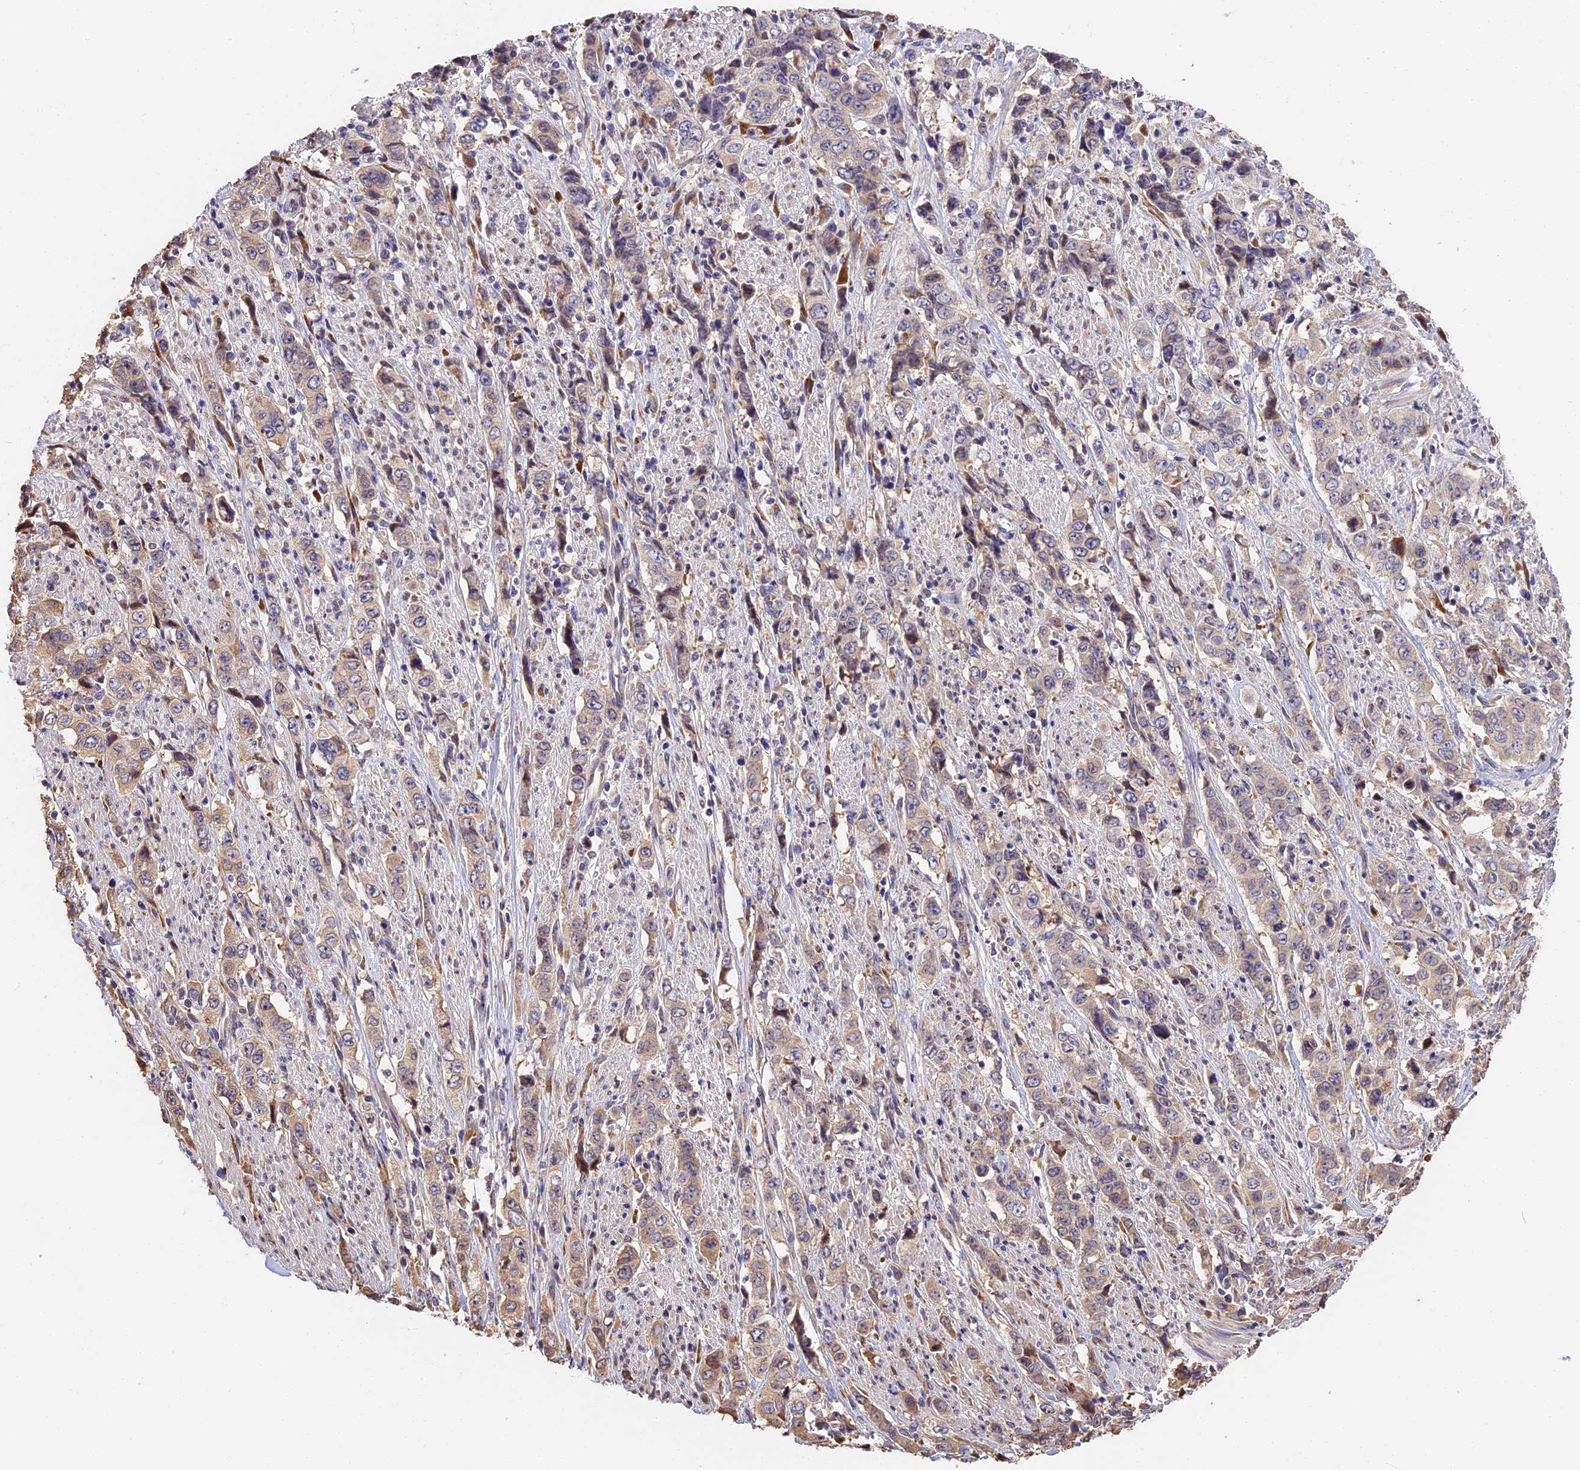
{"staining": {"intensity": "weak", "quantity": "25%-75%", "location": "cytoplasmic/membranous"}, "tissue": "stomach cancer", "cell_type": "Tumor cells", "image_type": "cancer", "snomed": [{"axis": "morphology", "description": "Adenocarcinoma, NOS"}, {"axis": "topography", "description": "Stomach, upper"}], "caption": "The immunohistochemical stain labels weak cytoplasmic/membranous positivity in tumor cells of stomach cancer tissue.", "gene": "BSCL2", "patient": {"sex": "male", "age": 62}}